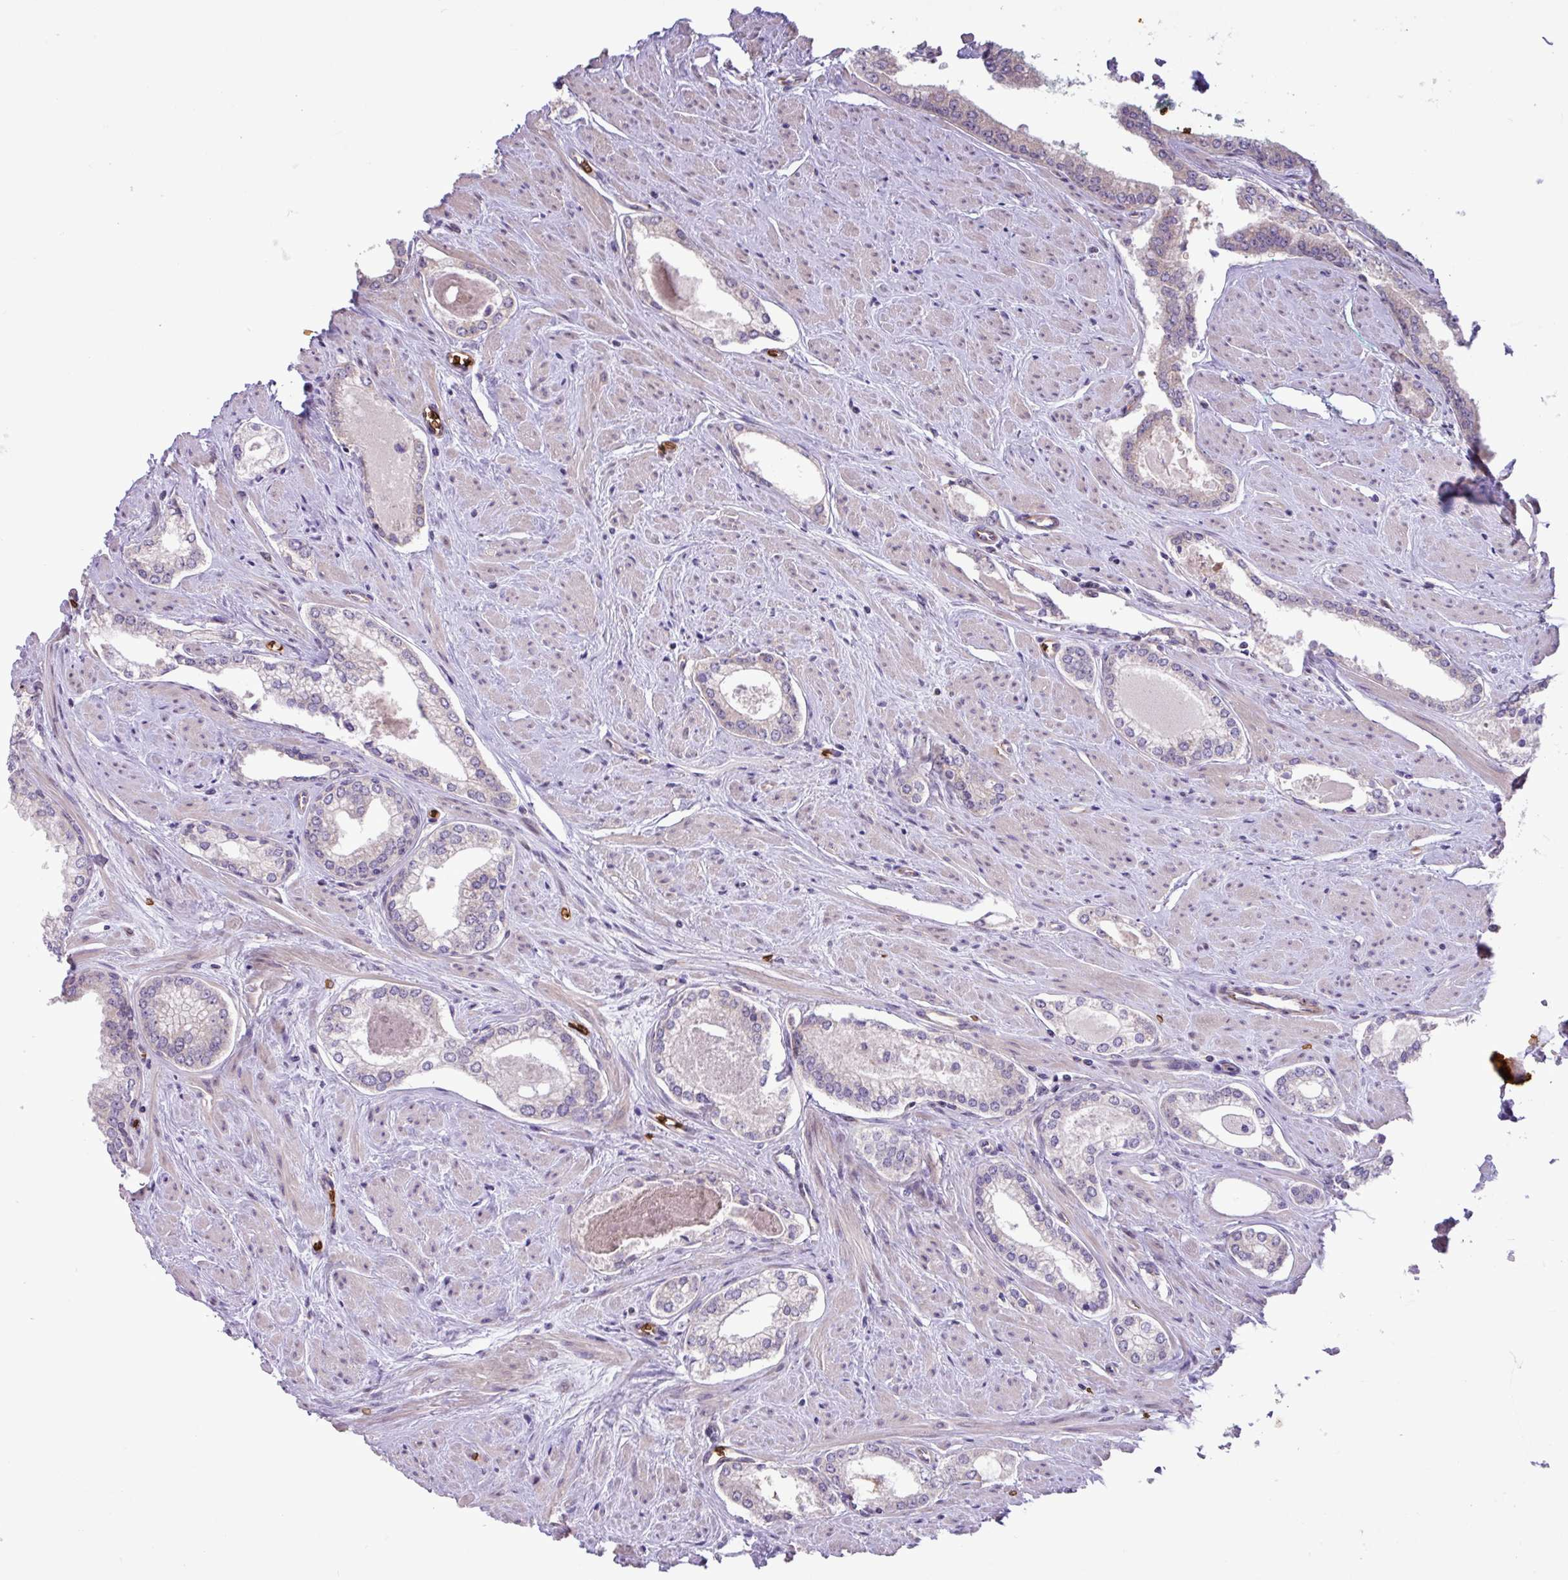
{"staining": {"intensity": "negative", "quantity": "none", "location": "none"}, "tissue": "prostate cancer", "cell_type": "Tumor cells", "image_type": "cancer", "snomed": [{"axis": "morphology", "description": "Adenocarcinoma, Low grade"}, {"axis": "topography", "description": "Prostate and seminal vesicle, NOS"}], "caption": "Low-grade adenocarcinoma (prostate) was stained to show a protein in brown. There is no significant expression in tumor cells.", "gene": "RAD21L1", "patient": {"sex": "male", "age": 60}}